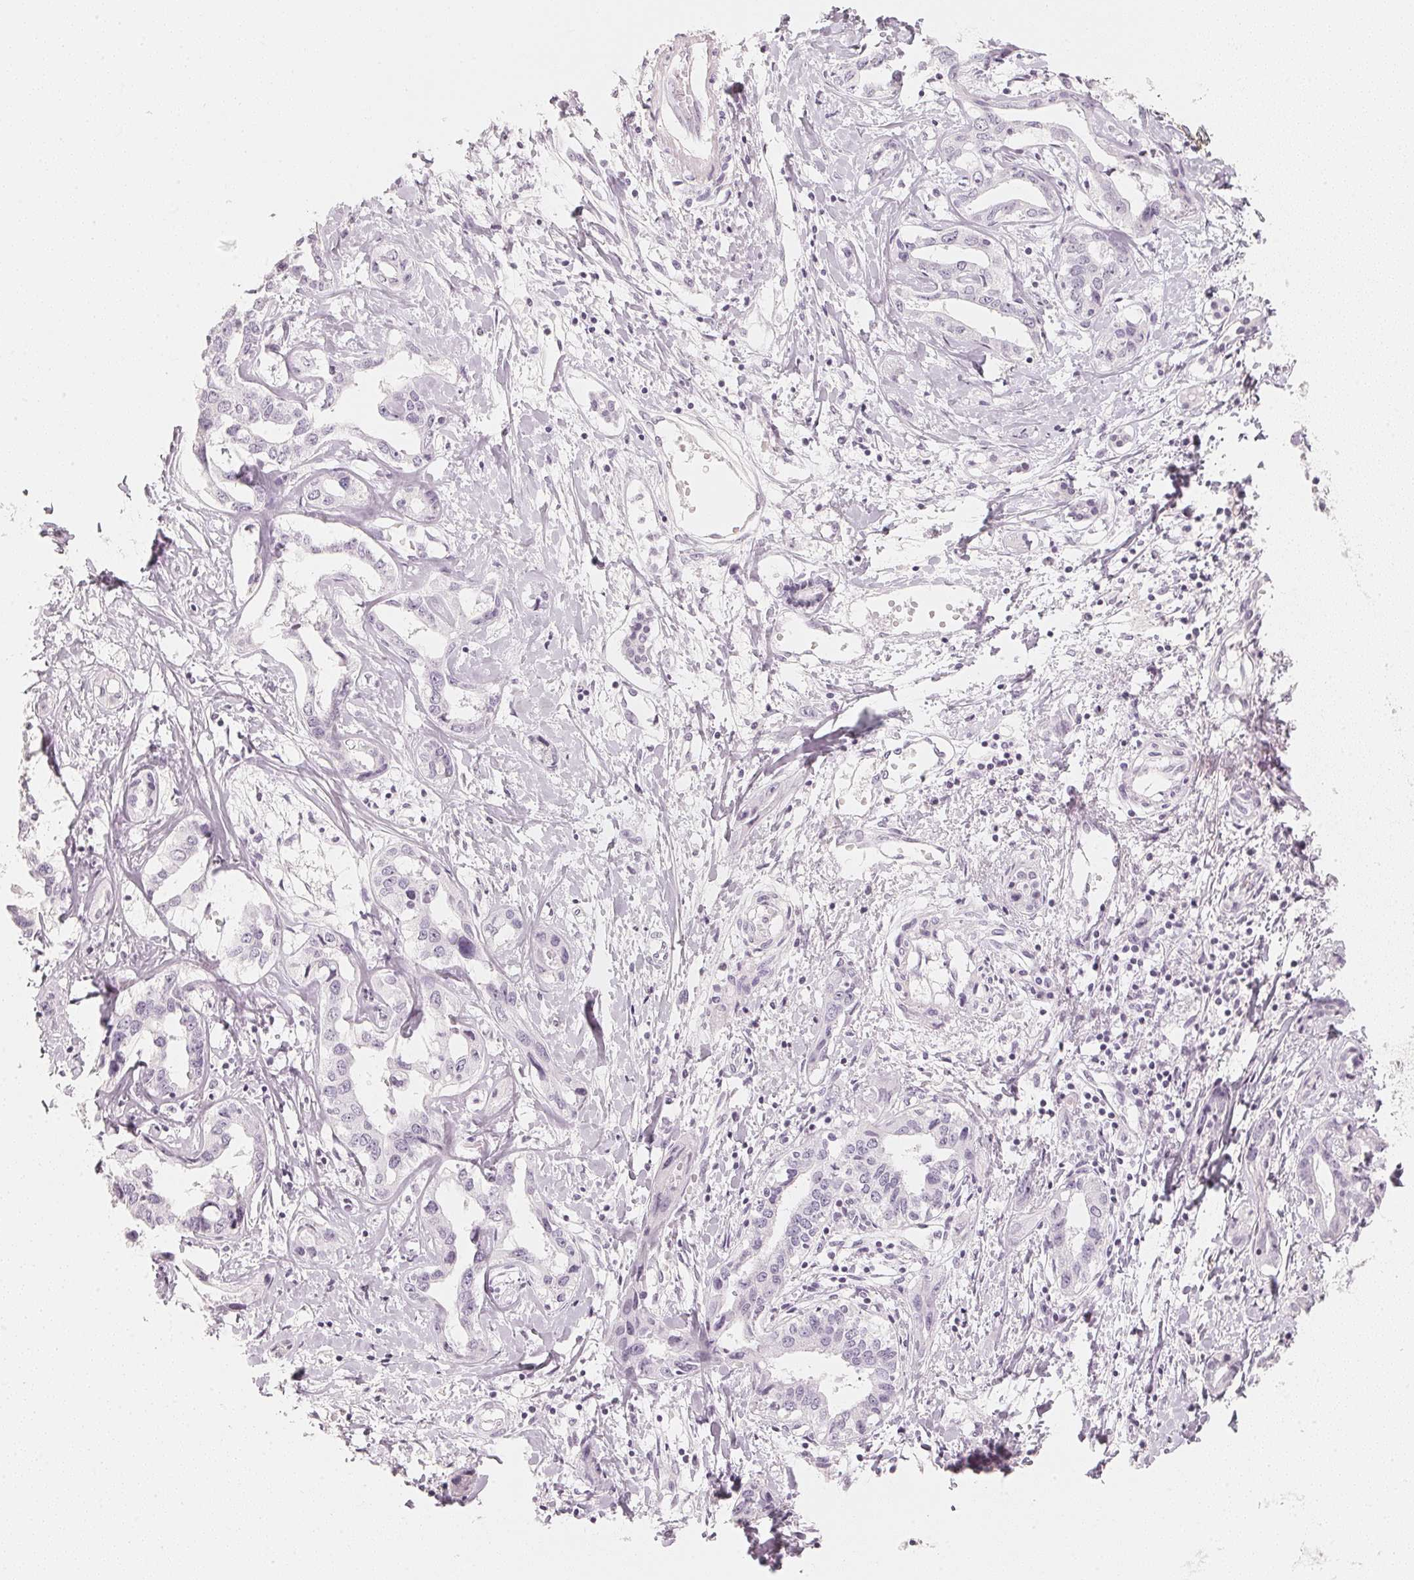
{"staining": {"intensity": "negative", "quantity": "none", "location": "none"}, "tissue": "liver cancer", "cell_type": "Tumor cells", "image_type": "cancer", "snomed": [{"axis": "morphology", "description": "Cholangiocarcinoma"}, {"axis": "topography", "description": "Liver"}], "caption": "Immunohistochemistry (IHC) of human liver cholangiocarcinoma shows no staining in tumor cells. (Stains: DAB (3,3'-diaminobenzidine) immunohistochemistry (IHC) with hematoxylin counter stain, Microscopy: brightfield microscopy at high magnification).", "gene": "SLC22A8", "patient": {"sex": "male", "age": 59}}